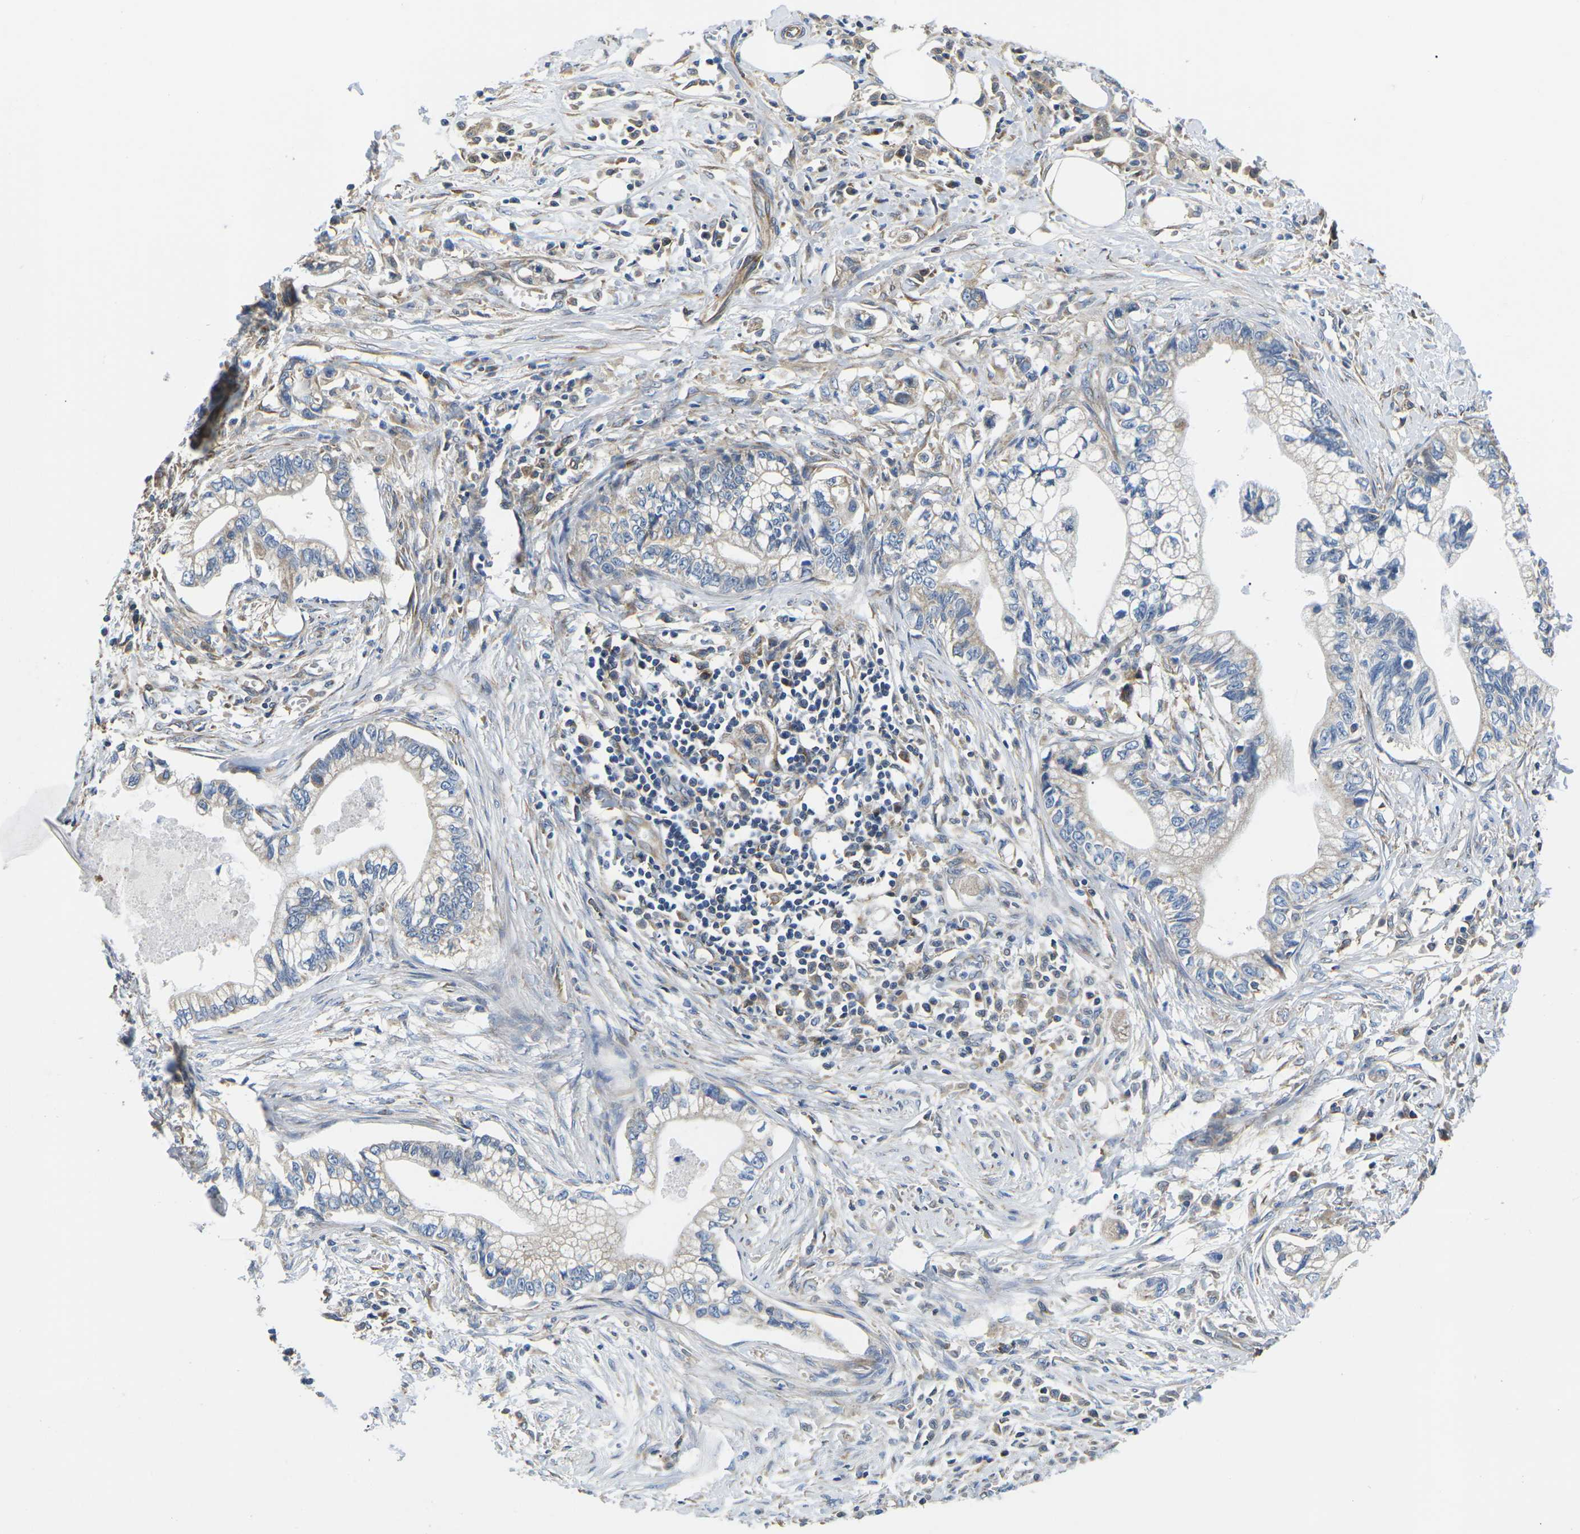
{"staining": {"intensity": "weak", "quantity": "<25%", "location": "cytoplasmic/membranous"}, "tissue": "pancreatic cancer", "cell_type": "Tumor cells", "image_type": "cancer", "snomed": [{"axis": "morphology", "description": "Adenocarcinoma, NOS"}, {"axis": "topography", "description": "Pancreas"}], "caption": "DAB immunohistochemical staining of adenocarcinoma (pancreatic) exhibits no significant positivity in tumor cells.", "gene": "TMEFF2", "patient": {"sex": "male", "age": 56}}